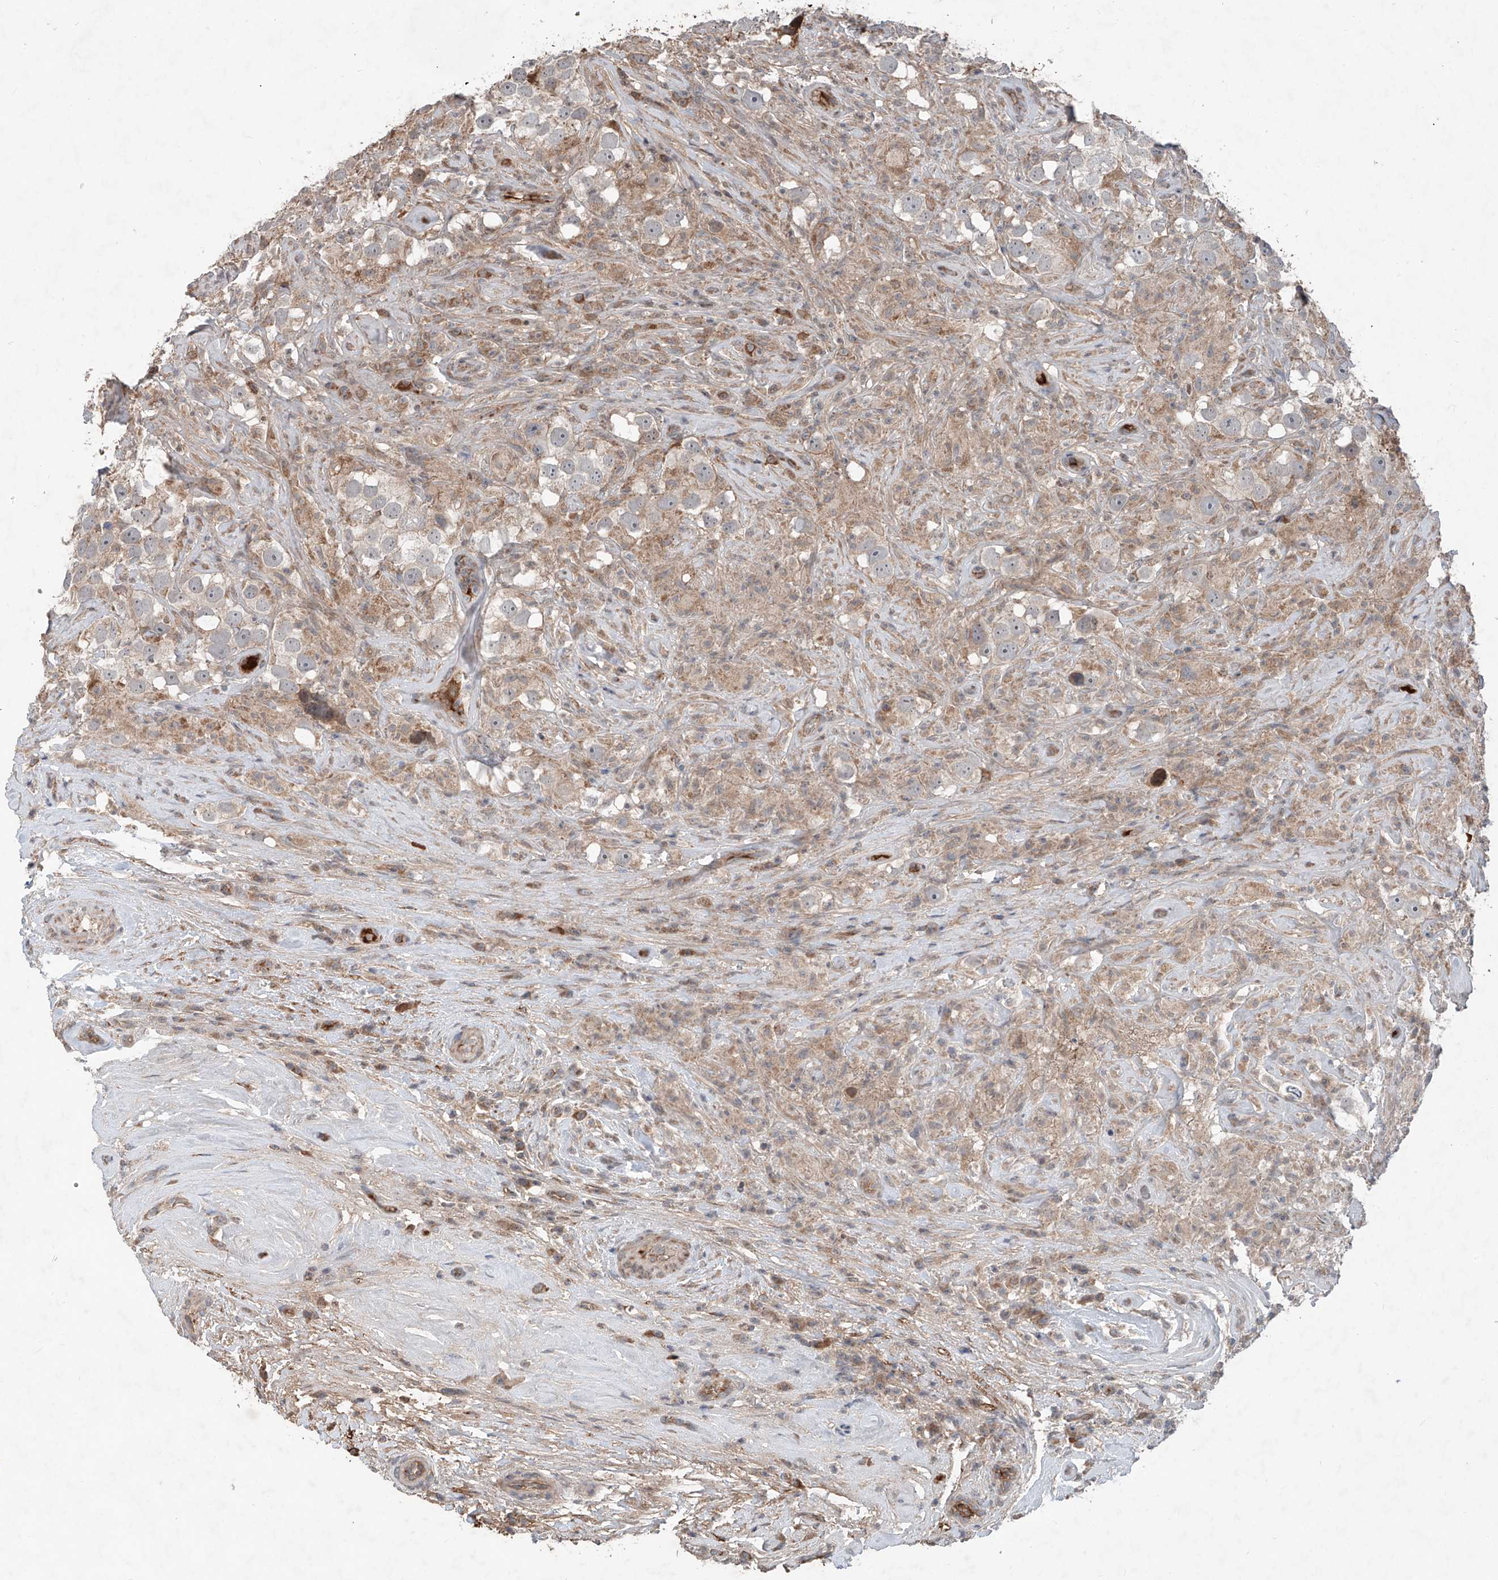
{"staining": {"intensity": "weak", "quantity": "<25%", "location": "cytoplasmic/membranous"}, "tissue": "testis cancer", "cell_type": "Tumor cells", "image_type": "cancer", "snomed": [{"axis": "morphology", "description": "Seminoma, NOS"}, {"axis": "topography", "description": "Testis"}], "caption": "Image shows no significant protein expression in tumor cells of testis cancer (seminoma).", "gene": "ADAM23", "patient": {"sex": "male", "age": 49}}